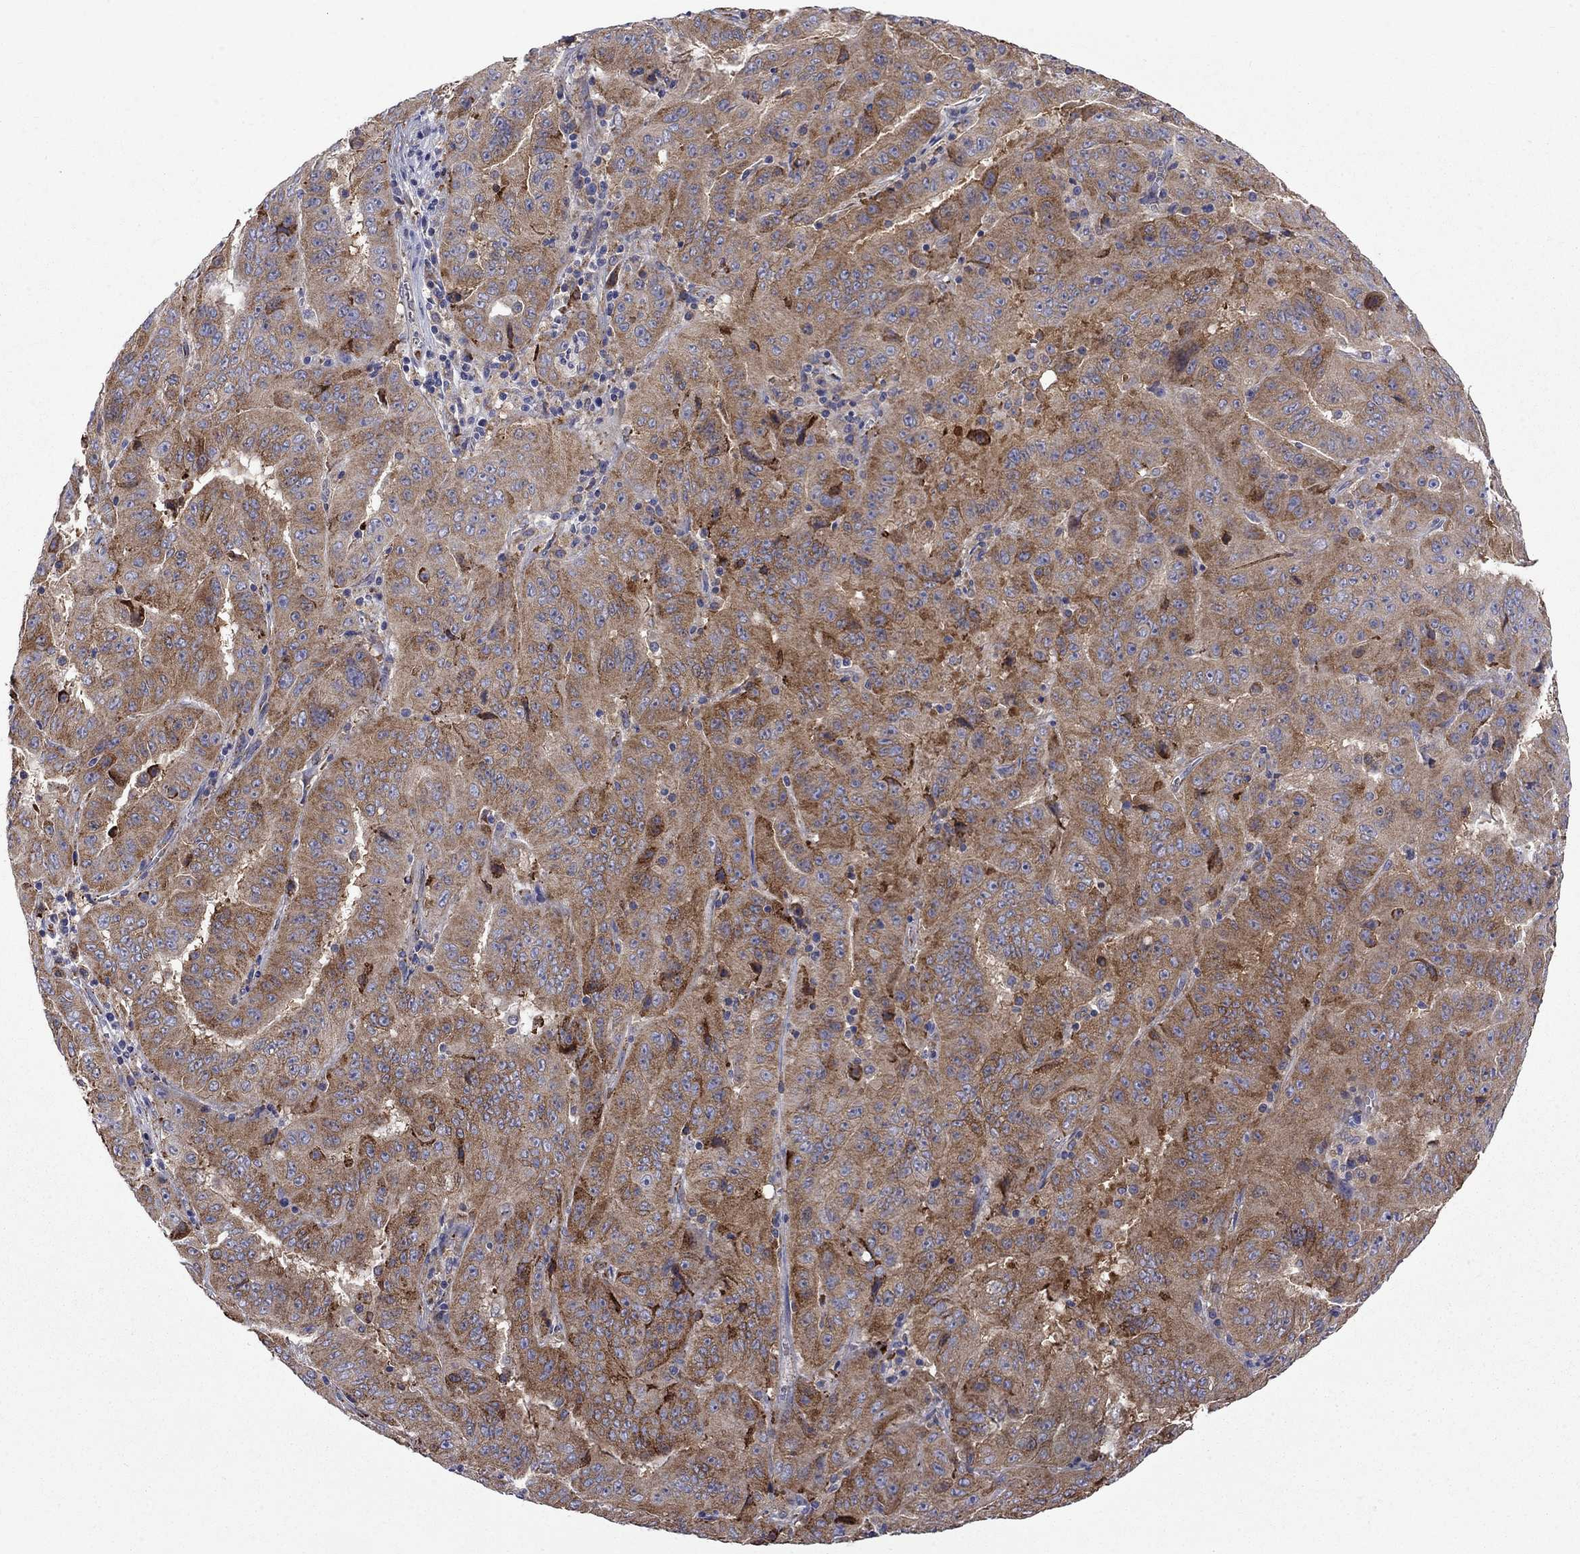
{"staining": {"intensity": "moderate", "quantity": ">75%", "location": "cytoplasmic/membranous"}, "tissue": "pancreatic cancer", "cell_type": "Tumor cells", "image_type": "cancer", "snomed": [{"axis": "morphology", "description": "Adenocarcinoma, NOS"}, {"axis": "topography", "description": "Pancreas"}], "caption": "Immunohistochemical staining of human adenocarcinoma (pancreatic) reveals medium levels of moderate cytoplasmic/membranous expression in approximately >75% of tumor cells.", "gene": "ASNS", "patient": {"sex": "male", "age": 63}}